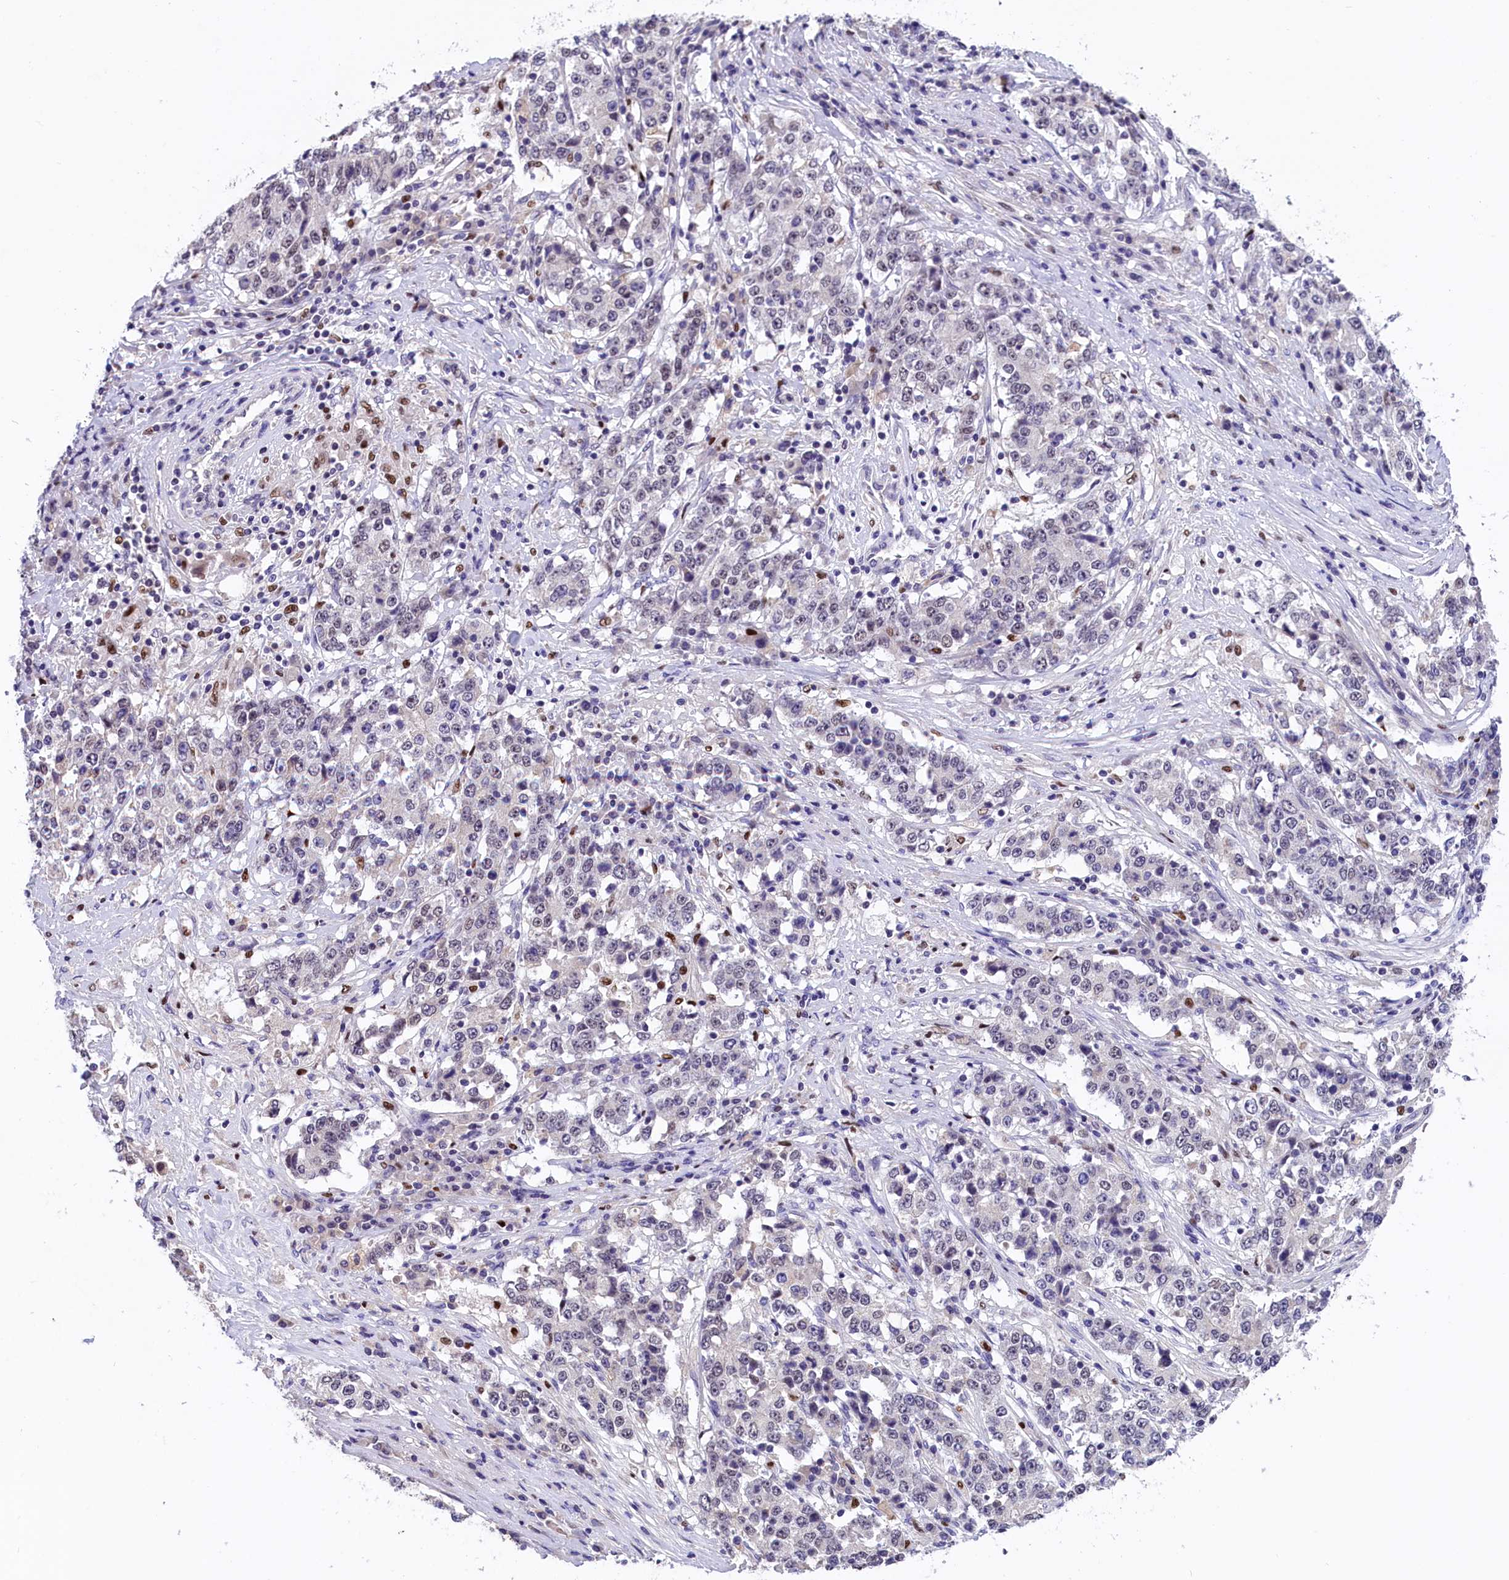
{"staining": {"intensity": "negative", "quantity": "none", "location": "none"}, "tissue": "stomach cancer", "cell_type": "Tumor cells", "image_type": "cancer", "snomed": [{"axis": "morphology", "description": "Adenocarcinoma, NOS"}, {"axis": "topography", "description": "Stomach"}], "caption": "Adenocarcinoma (stomach) stained for a protein using immunohistochemistry (IHC) demonstrates no staining tumor cells.", "gene": "BTBD9", "patient": {"sex": "male", "age": 59}}